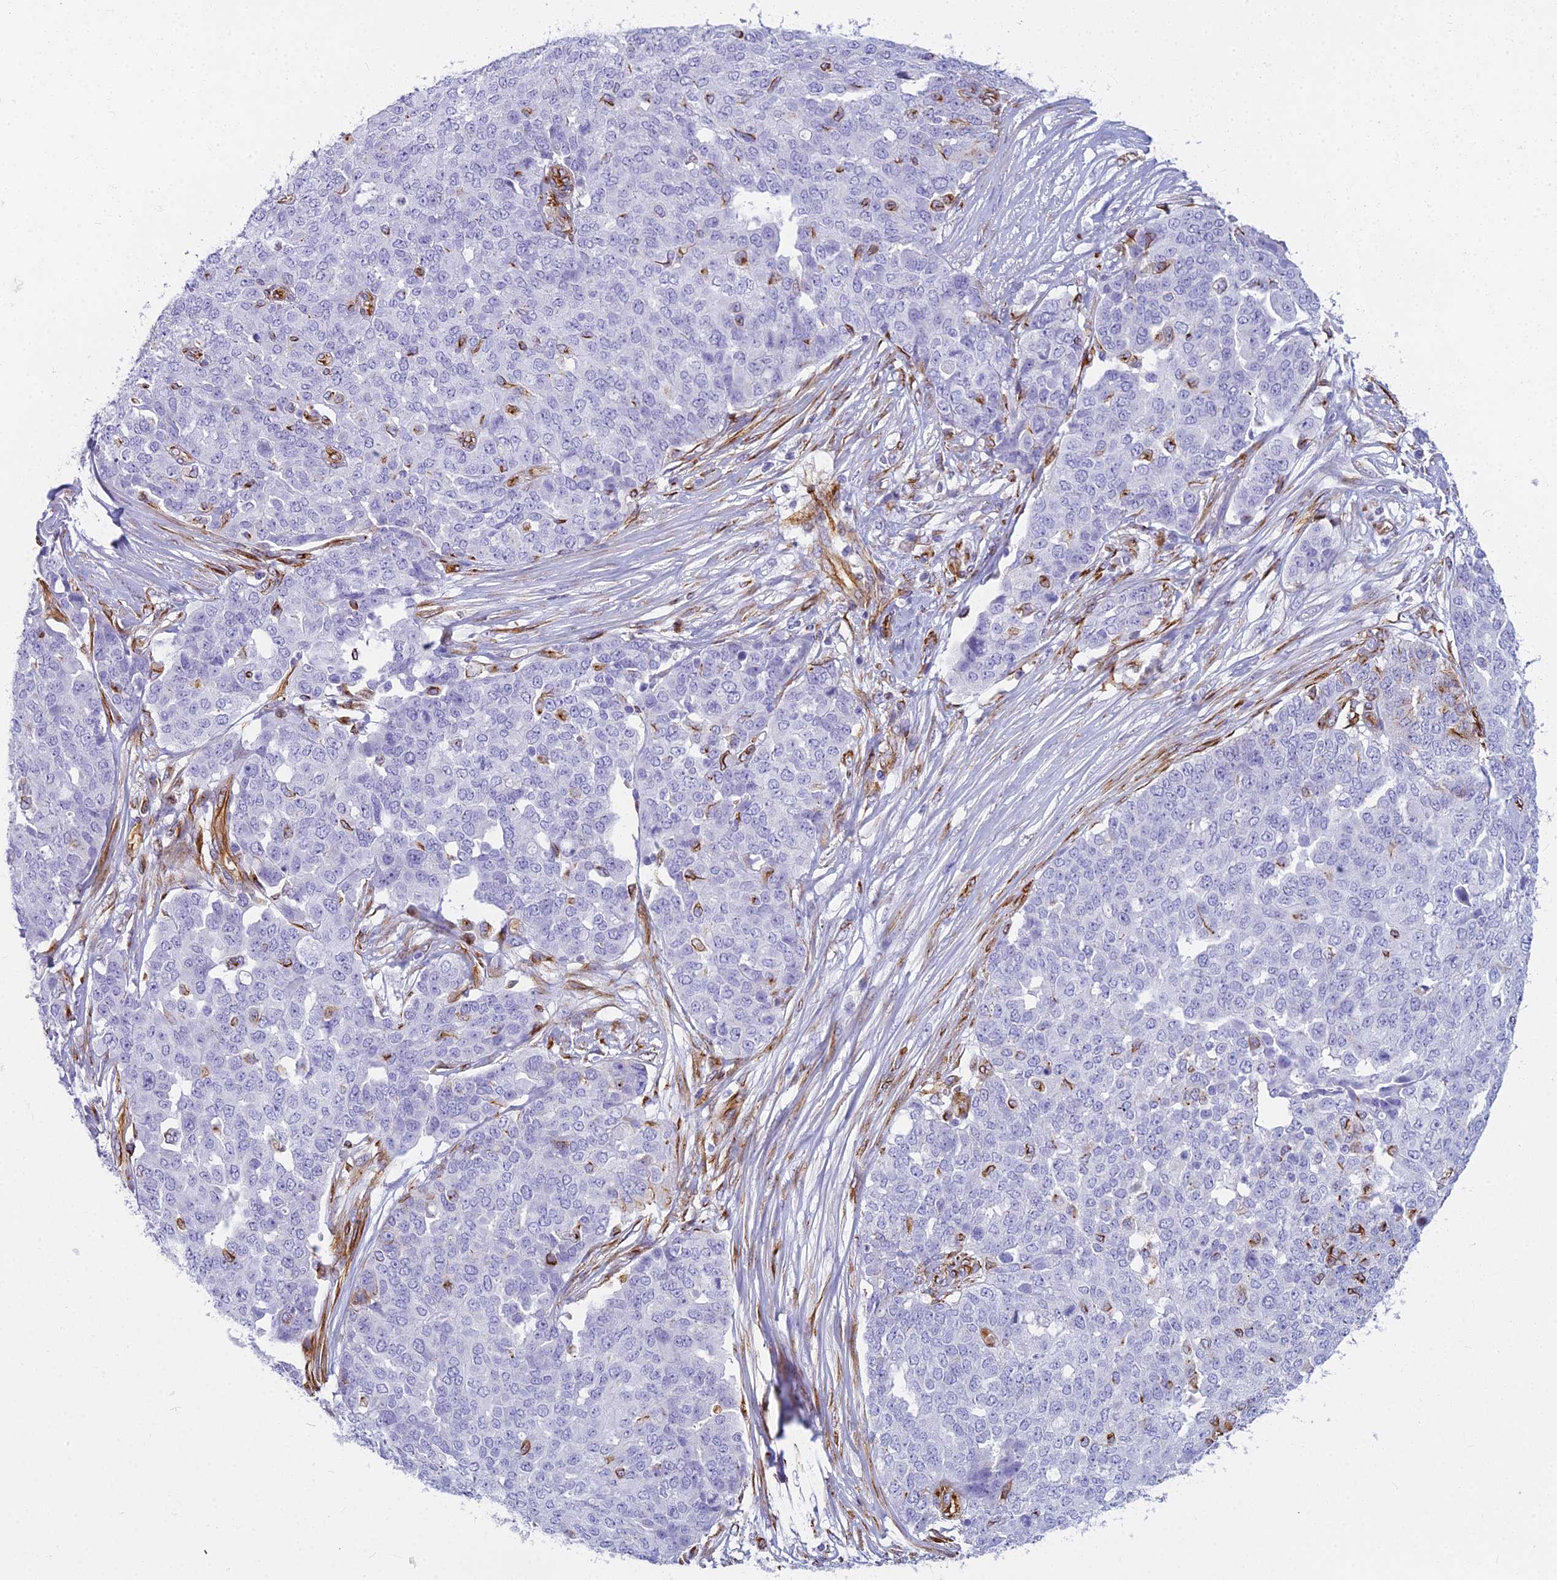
{"staining": {"intensity": "negative", "quantity": "none", "location": "none"}, "tissue": "ovarian cancer", "cell_type": "Tumor cells", "image_type": "cancer", "snomed": [{"axis": "morphology", "description": "Cystadenocarcinoma, serous, NOS"}, {"axis": "topography", "description": "Soft tissue"}, {"axis": "topography", "description": "Ovary"}], "caption": "Immunohistochemistry micrograph of serous cystadenocarcinoma (ovarian) stained for a protein (brown), which reveals no staining in tumor cells. Brightfield microscopy of immunohistochemistry (IHC) stained with DAB (brown) and hematoxylin (blue), captured at high magnification.", "gene": "EVI2A", "patient": {"sex": "female", "age": 57}}